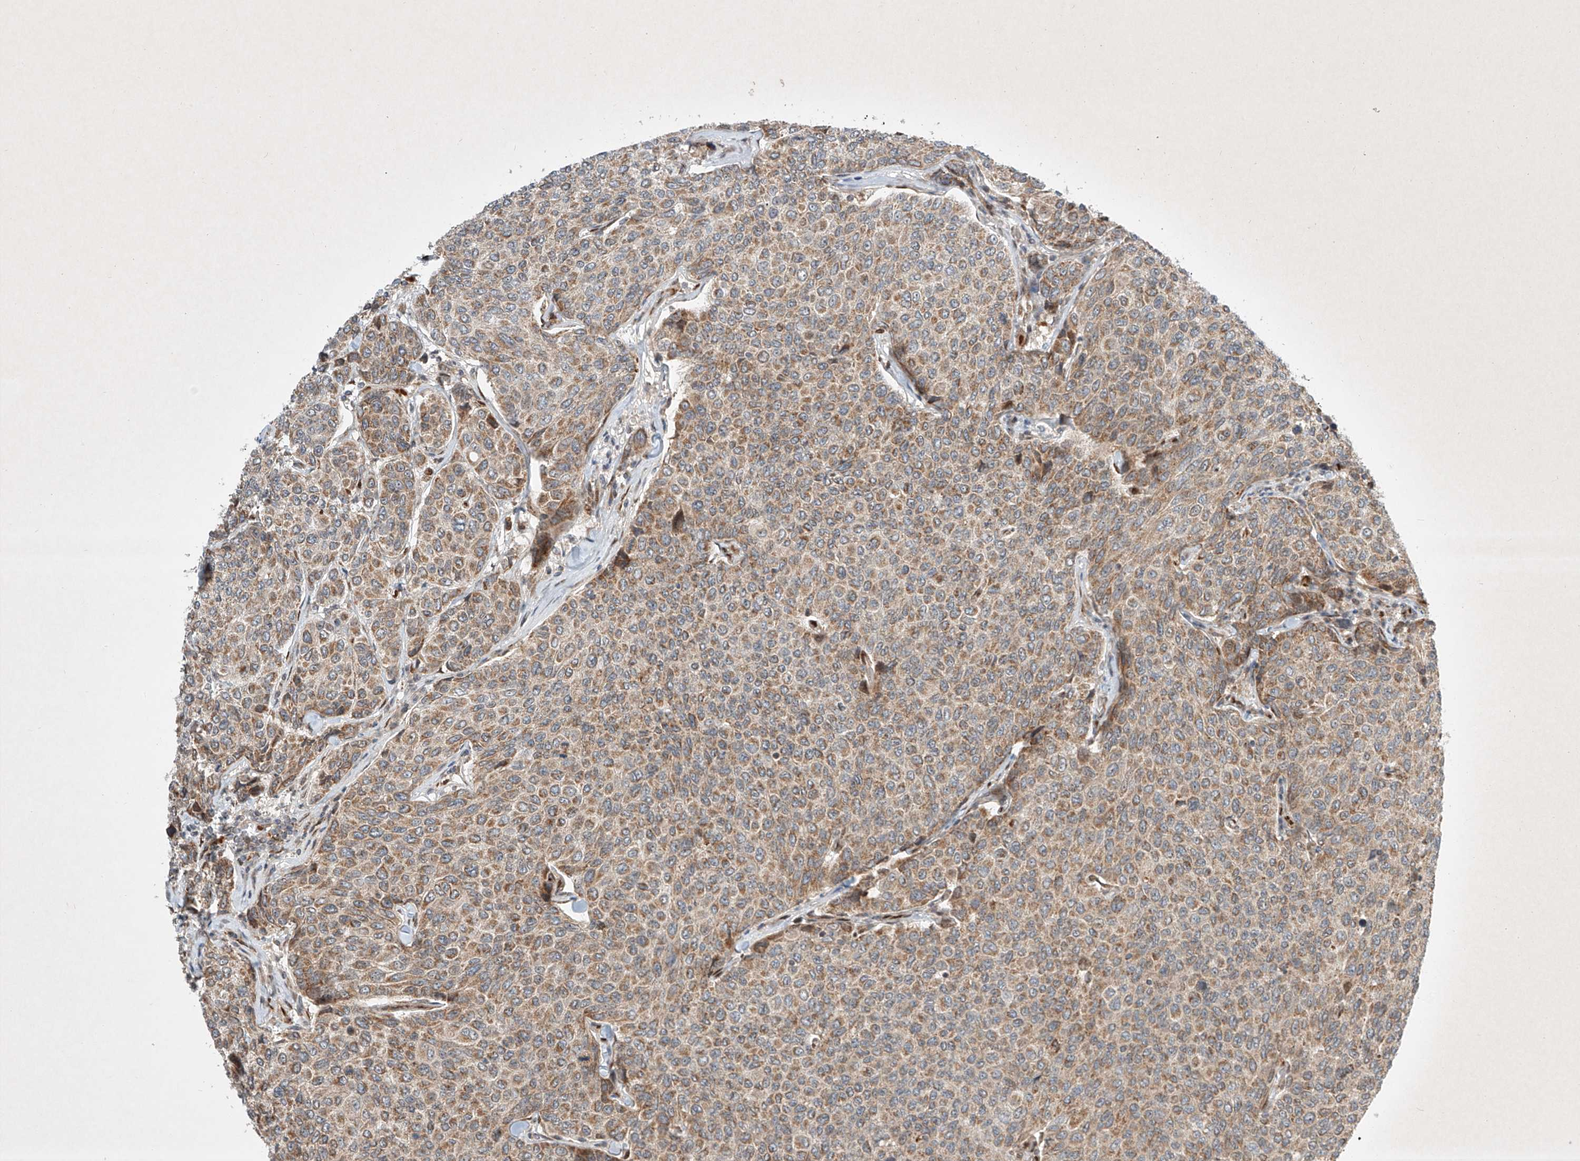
{"staining": {"intensity": "moderate", "quantity": ">75%", "location": "cytoplasmic/membranous"}, "tissue": "breast cancer", "cell_type": "Tumor cells", "image_type": "cancer", "snomed": [{"axis": "morphology", "description": "Duct carcinoma"}, {"axis": "topography", "description": "Breast"}], "caption": "Invasive ductal carcinoma (breast) stained with a brown dye displays moderate cytoplasmic/membranous positive positivity in approximately >75% of tumor cells.", "gene": "EPG5", "patient": {"sex": "female", "age": 55}}